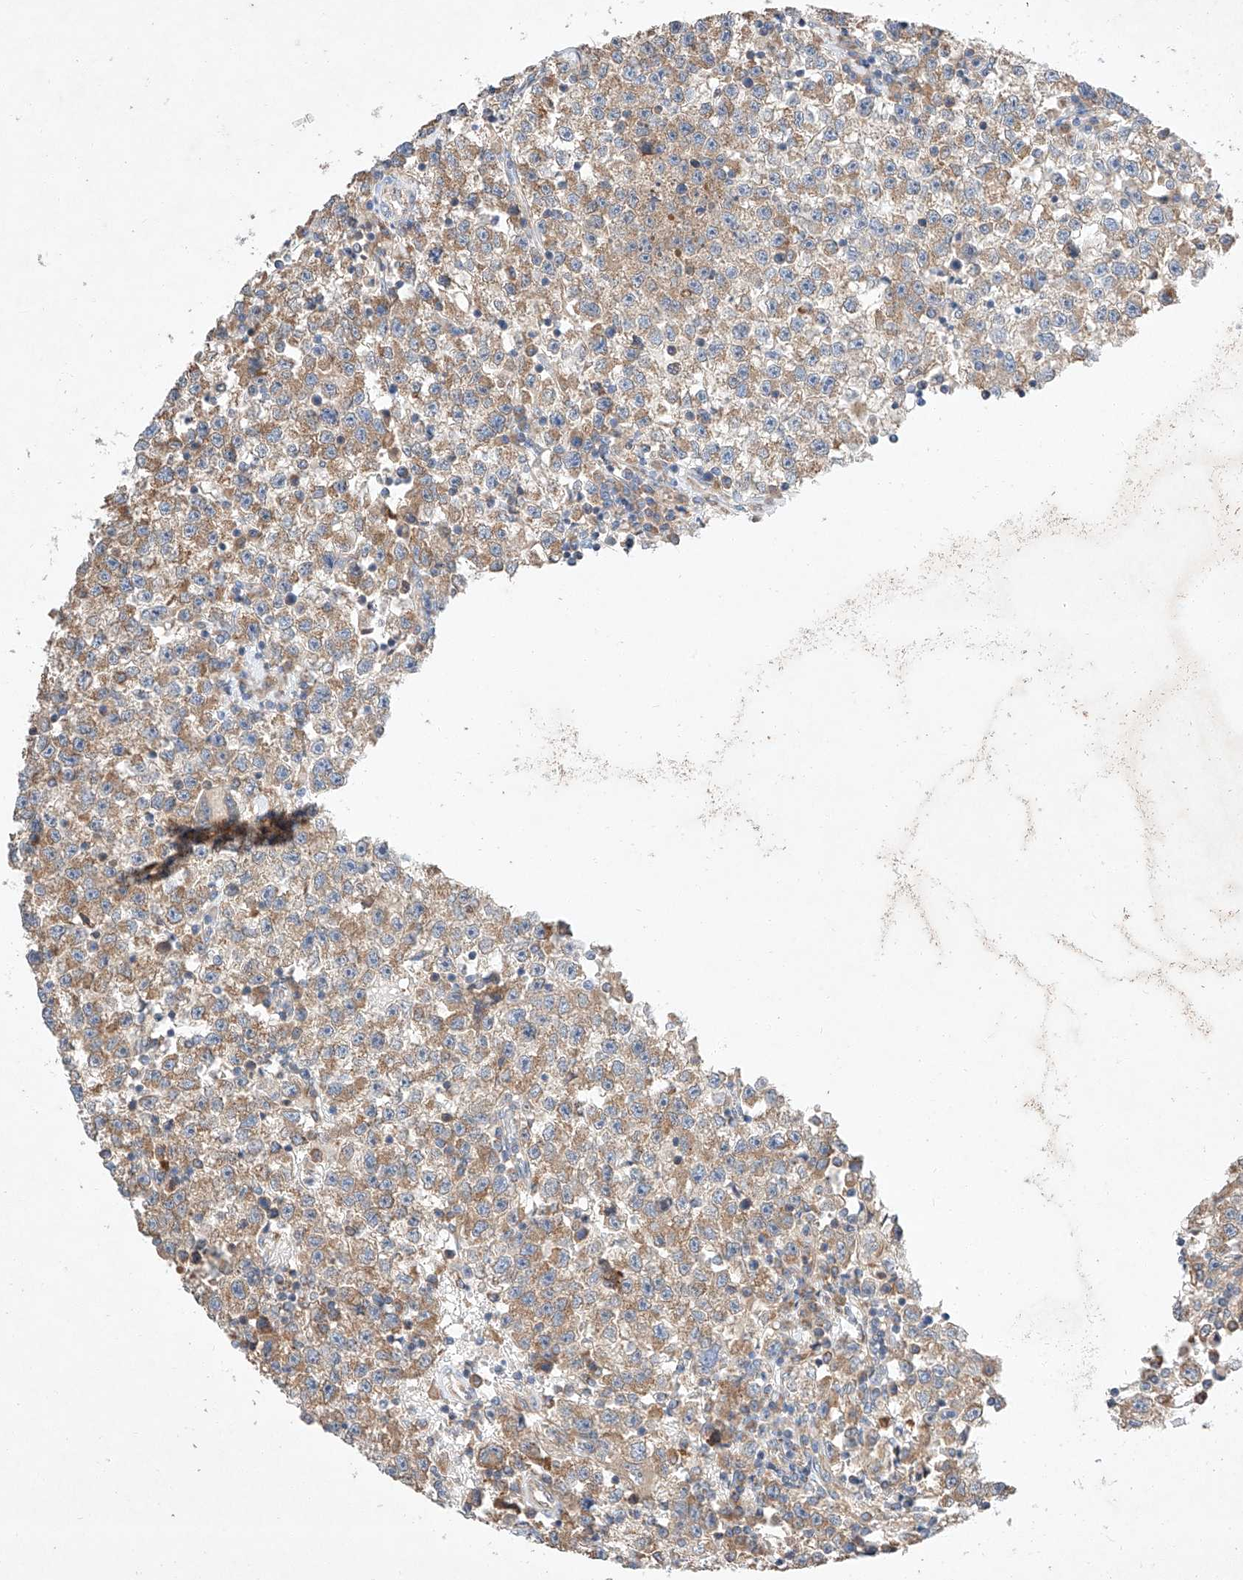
{"staining": {"intensity": "moderate", "quantity": ">75%", "location": "cytoplasmic/membranous"}, "tissue": "testis cancer", "cell_type": "Tumor cells", "image_type": "cancer", "snomed": [{"axis": "morphology", "description": "Seminoma, NOS"}, {"axis": "topography", "description": "Testis"}], "caption": "Immunohistochemical staining of testis seminoma shows moderate cytoplasmic/membranous protein expression in about >75% of tumor cells. The staining was performed using DAB (3,3'-diaminobenzidine), with brown indicating positive protein expression. Nuclei are stained blue with hematoxylin.", "gene": "C6orf118", "patient": {"sex": "male", "age": 22}}